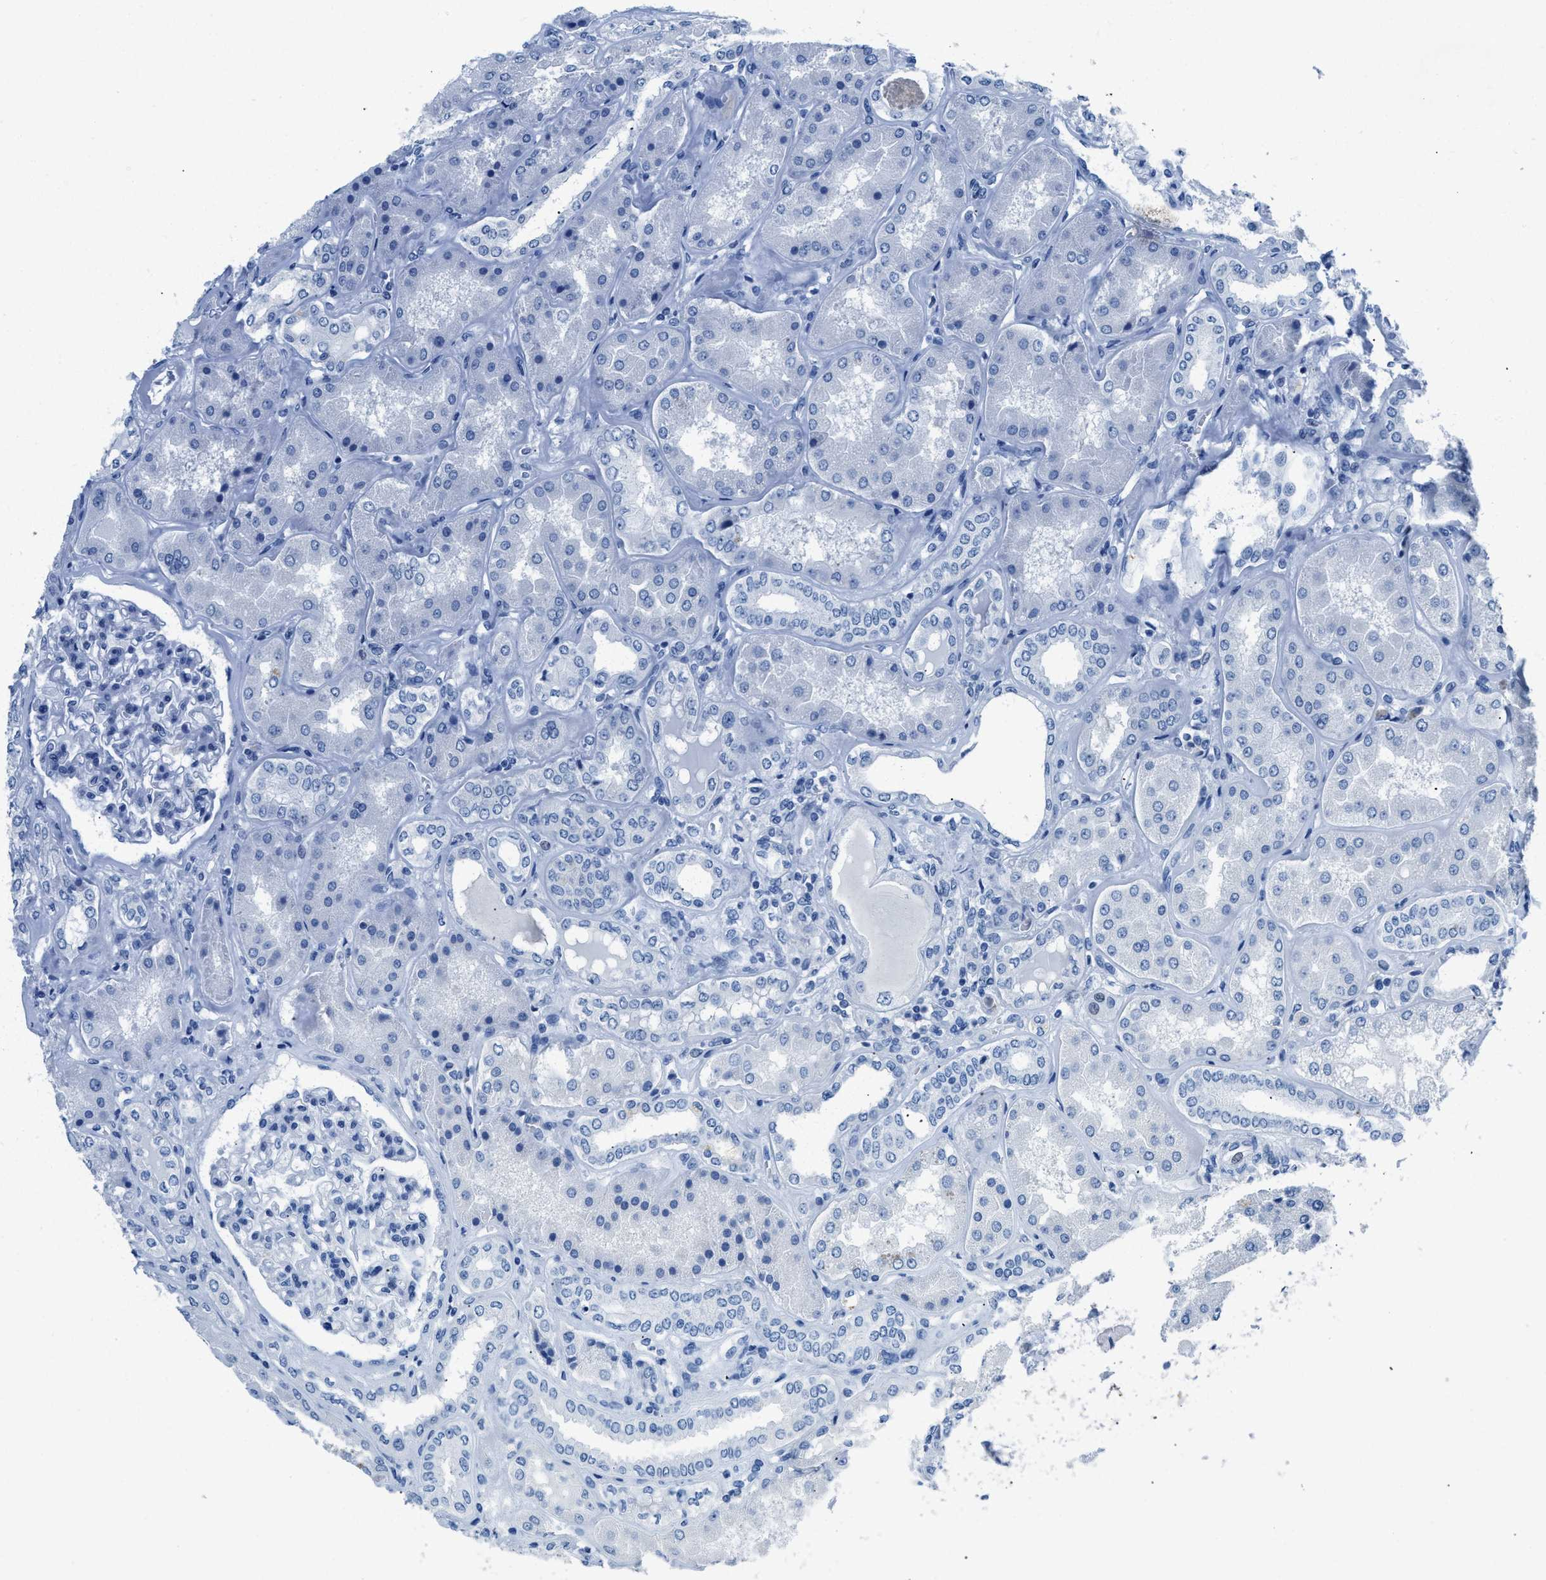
{"staining": {"intensity": "negative", "quantity": "none", "location": "none"}, "tissue": "kidney", "cell_type": "Cells in glomeruli", "image_type": "normal", "snomed": [{"axis": "morphology", "description": "Normal tissue, NOS"}, {"axis": "topography", "description": "Kidney"}], "caption": "This is a image of IHC staining of benign kidney, which shows no positivity in cells in glomeruli.", "gene": "NFATC2", "patient": {"sex": "female", "age": 56}}